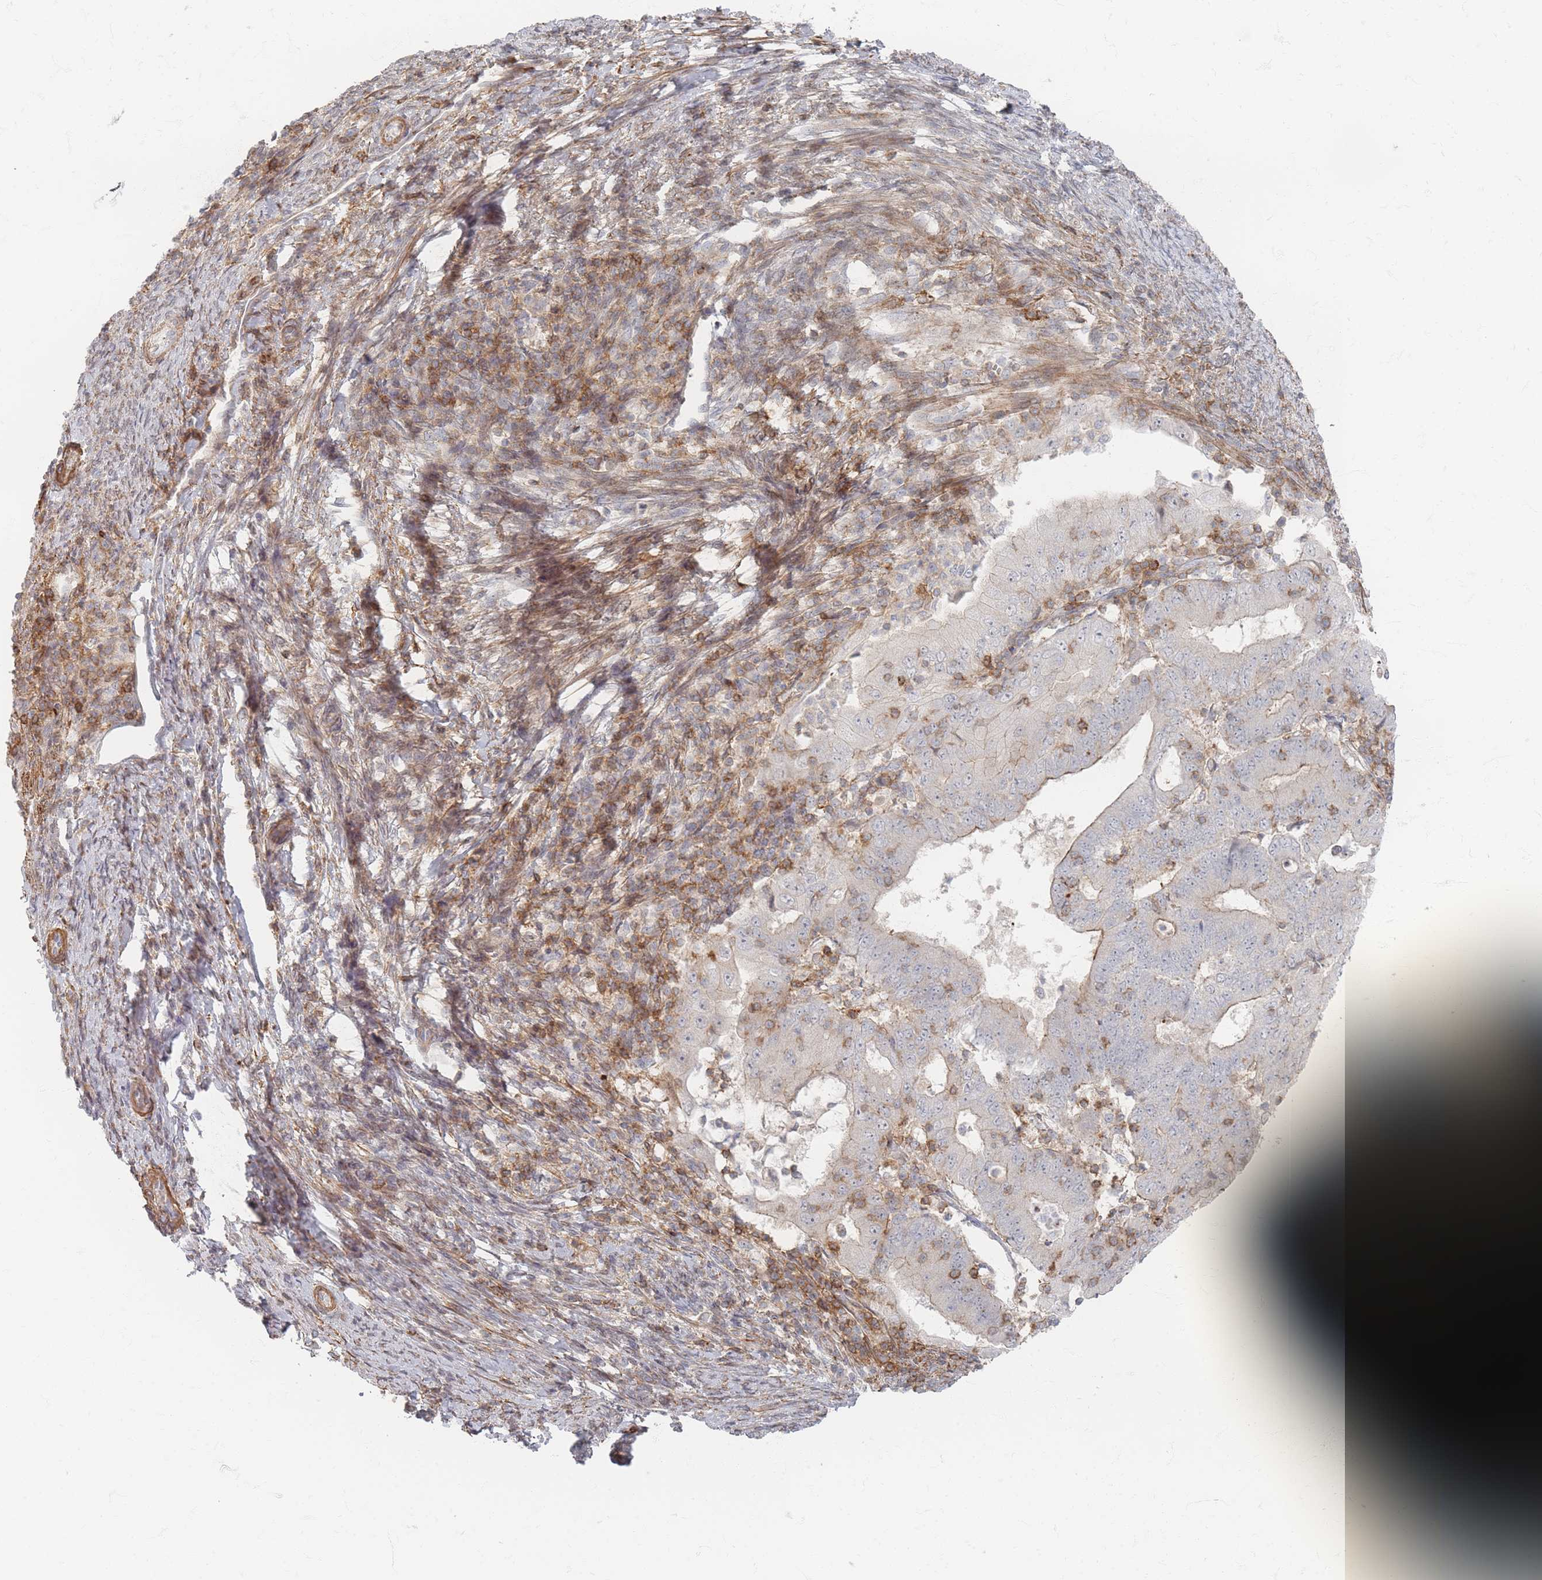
{"staining": {"intensity": "moderate", "quantity": "25%-75%", "location": "cytoplasmic/membranous"}, "tissue": "endometrial cancer", "cell_type": "Tumor cells", "image_type": "cancer", "snomed": [{"axis": "morphology", "description": "Adenocarcinoma, NOS"}, {"axis": "topography", "description": "Endometrium"}], "caption": "A histopathology image showing moderate cytoplasmic/membranous positivity in approximately 25%-75% of tumor cells in endometrial adenocarcinoma, as visualized by brown immunohistochemical staining.", "gene": "ZNF852", "patient": {"sex": "female", "age": 70}}